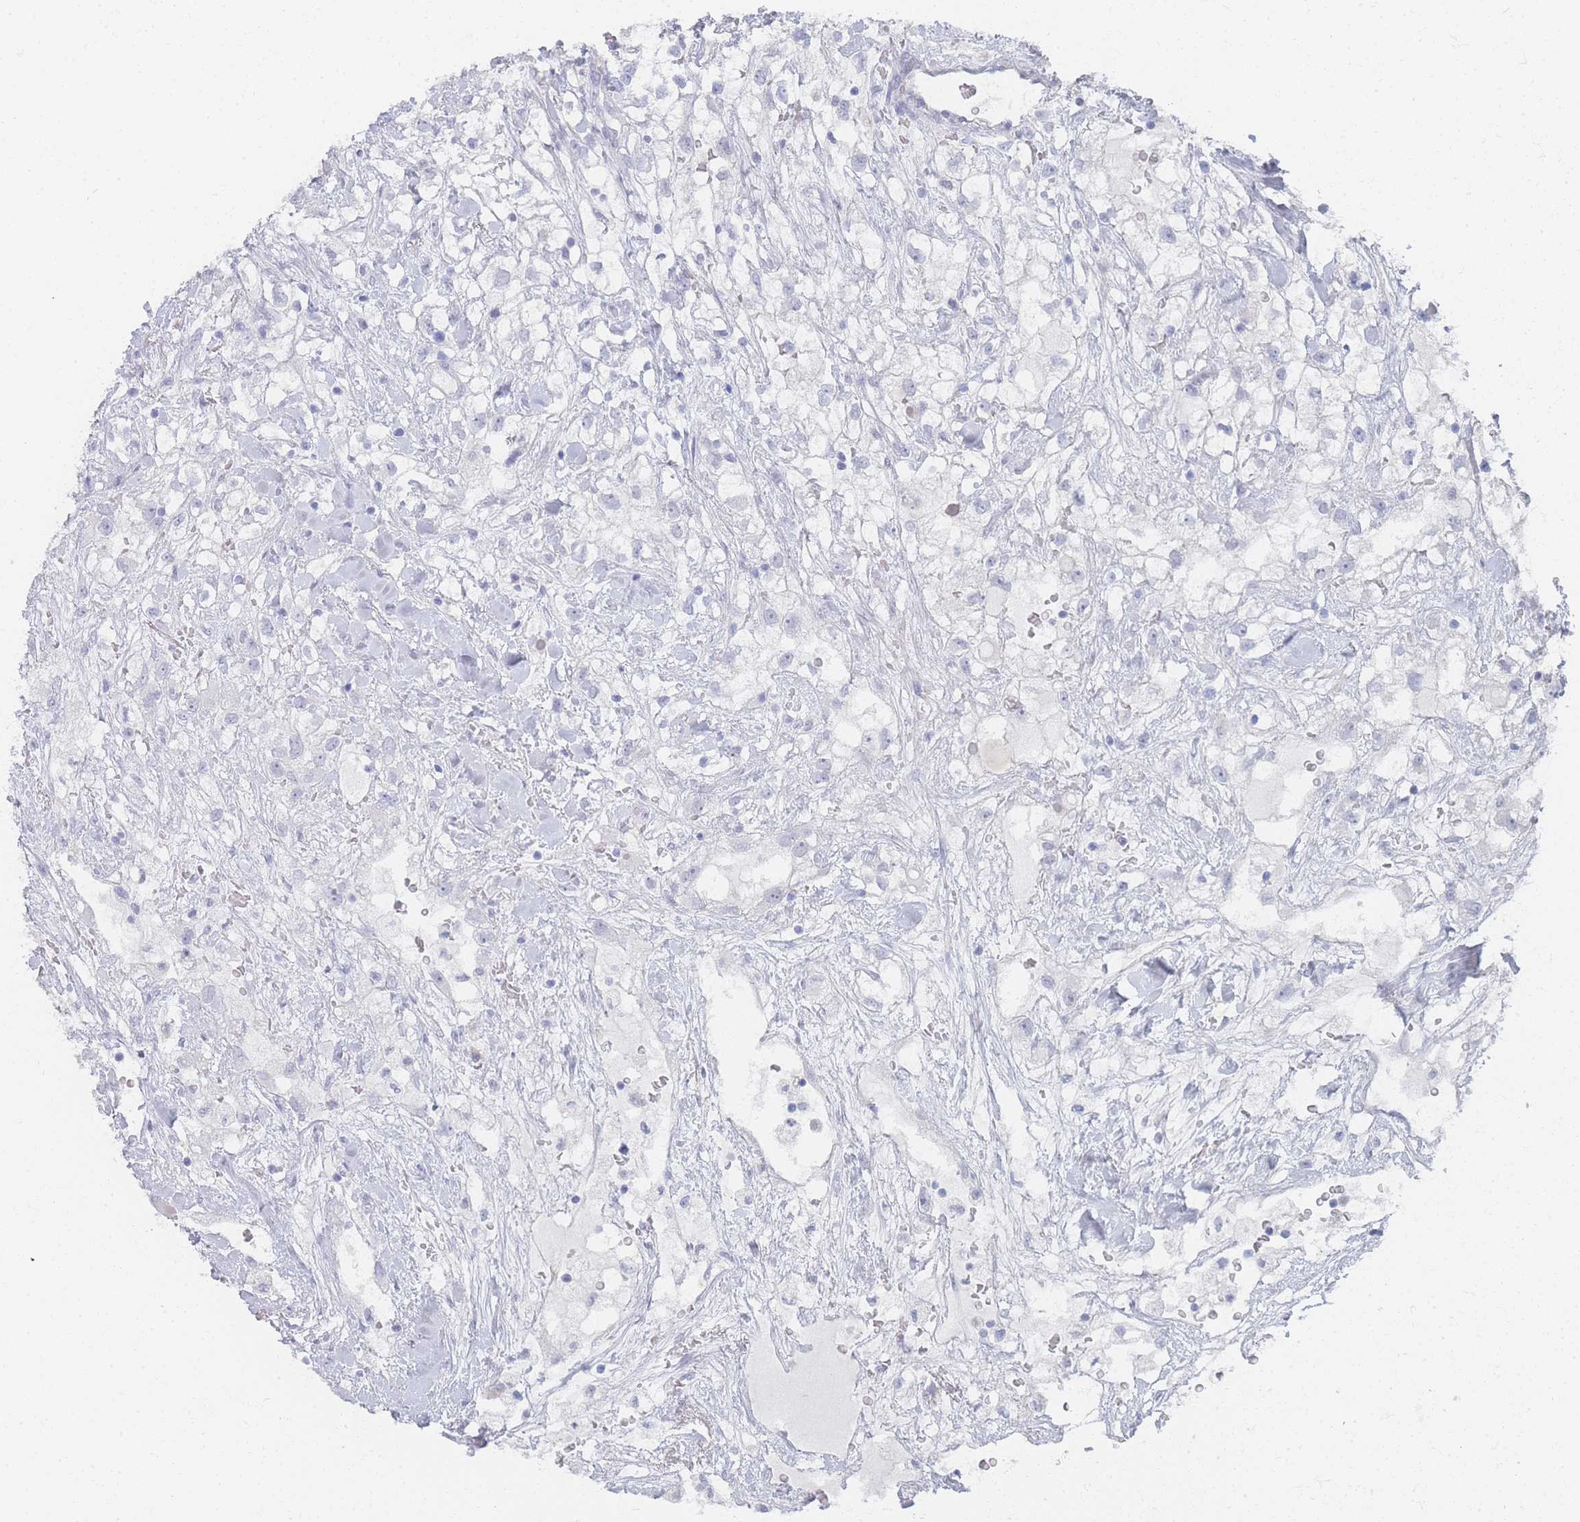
{"staining": {"intensity": "negative", "quantity": "none", "location": "none"}, "tissue": "renal cancer", "cell_type": "Tumor cells", "image_type": "cancer", "snomed": [{"axis": "morphology", "description": "Adenocarcinoma, NOS"}, {"axis": "topography", "description": "Kidney"}], "caption": "Tumor cells are negative for brown protein staining in renal cancer.", "gene": "IMPG1", "patient": {"sex": "male", "age": 59}}